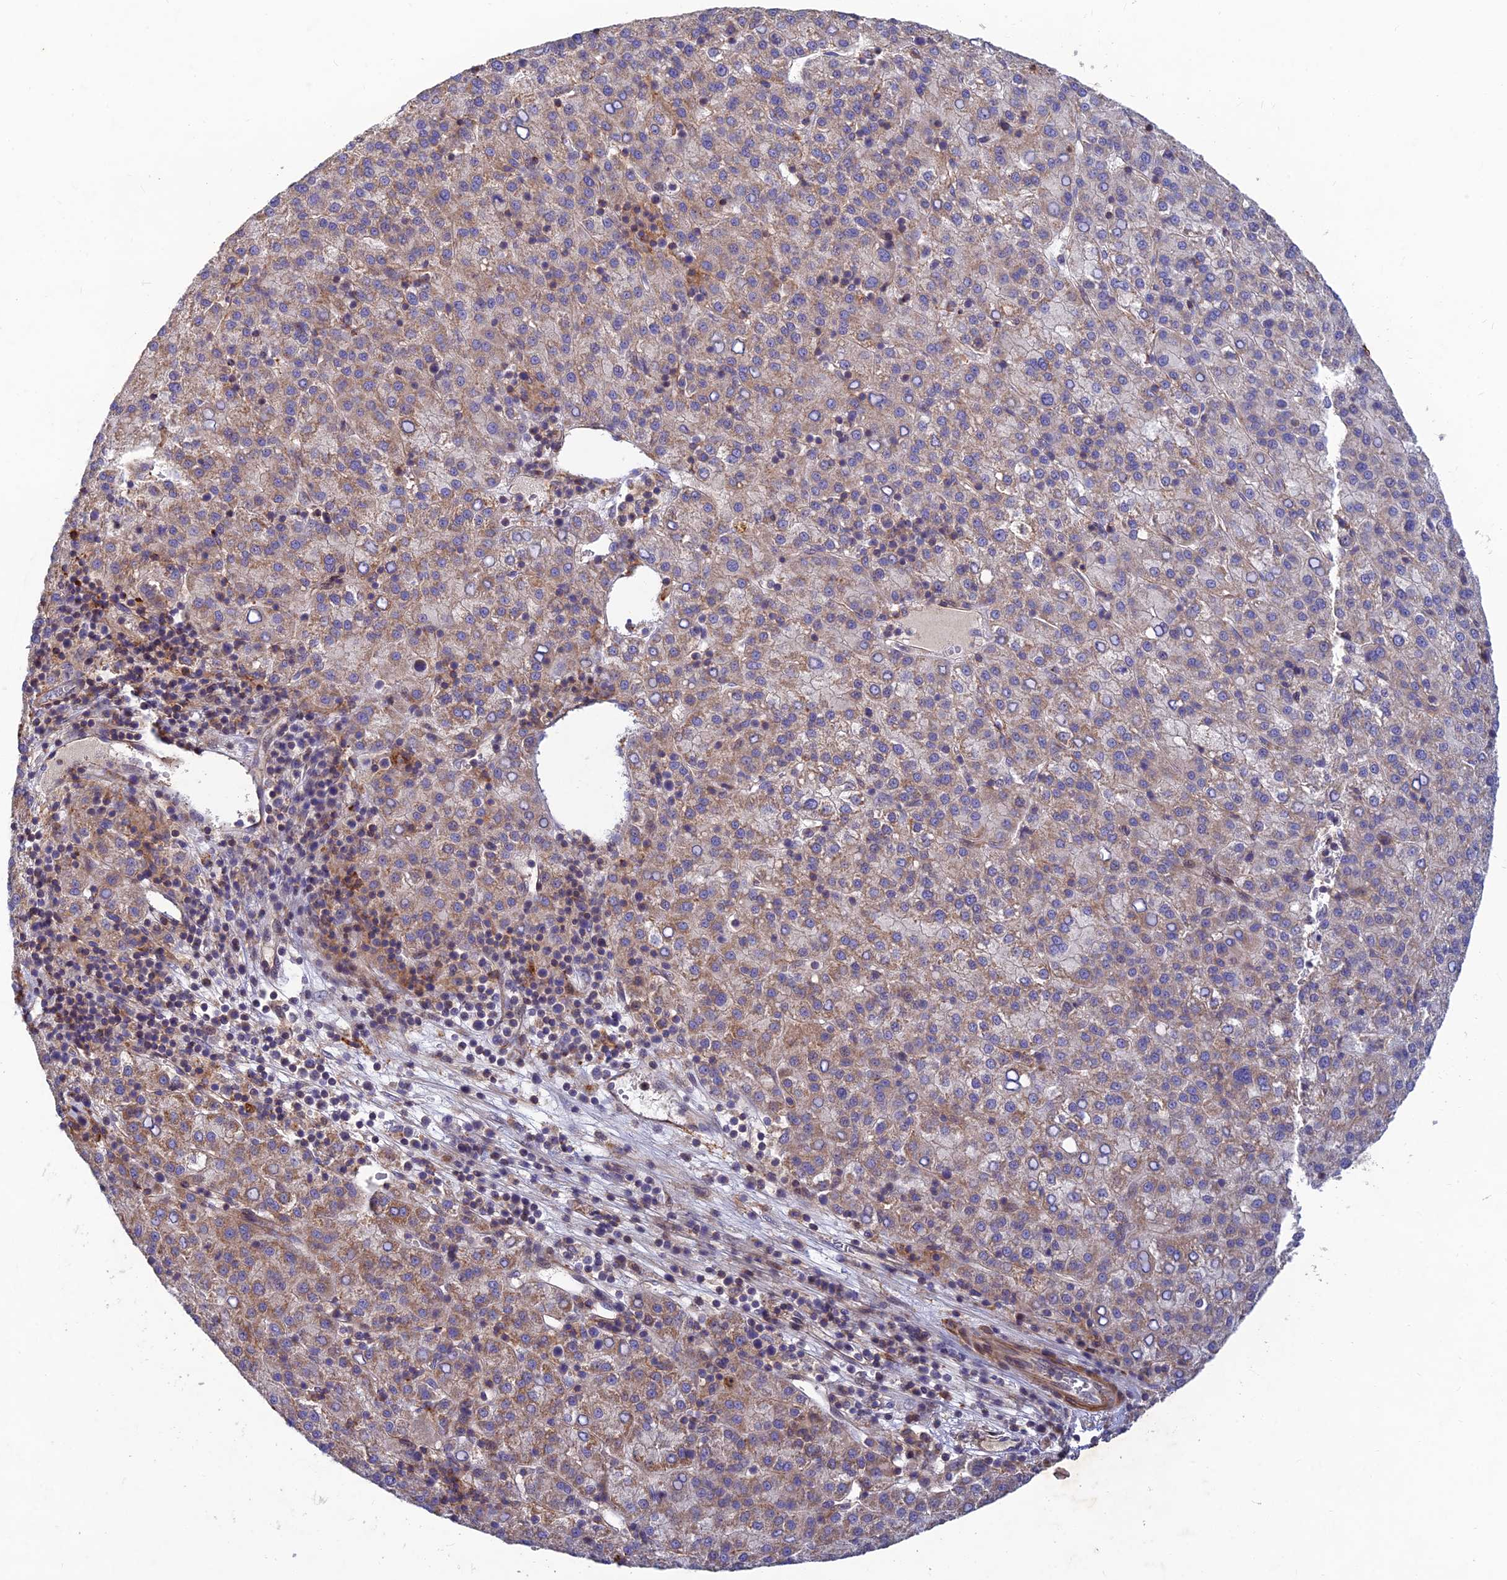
{"staining": {"intensity": "moderate", "quantity": "25%-75%", "location": "cytoplasmic/membranous"}, "tissue": "liver cancer", "cell_type": "Tumor cells", "image_type": "cancer", "snomed": [{"axis": "morphology", "description": "Carcinoma, Hepatocellular, NOS"}, {"axis": "topography", "description": "Liver"}], "caption": "Hepatocellular carcinoma (liver) stained with immunohistochemistry demonstrates moderate cytoplasmic/membranous expression in approximately 25%-75% of tumor cells.", "gene": "RELCH", "patient": {"sex": "female", "age": 58}}